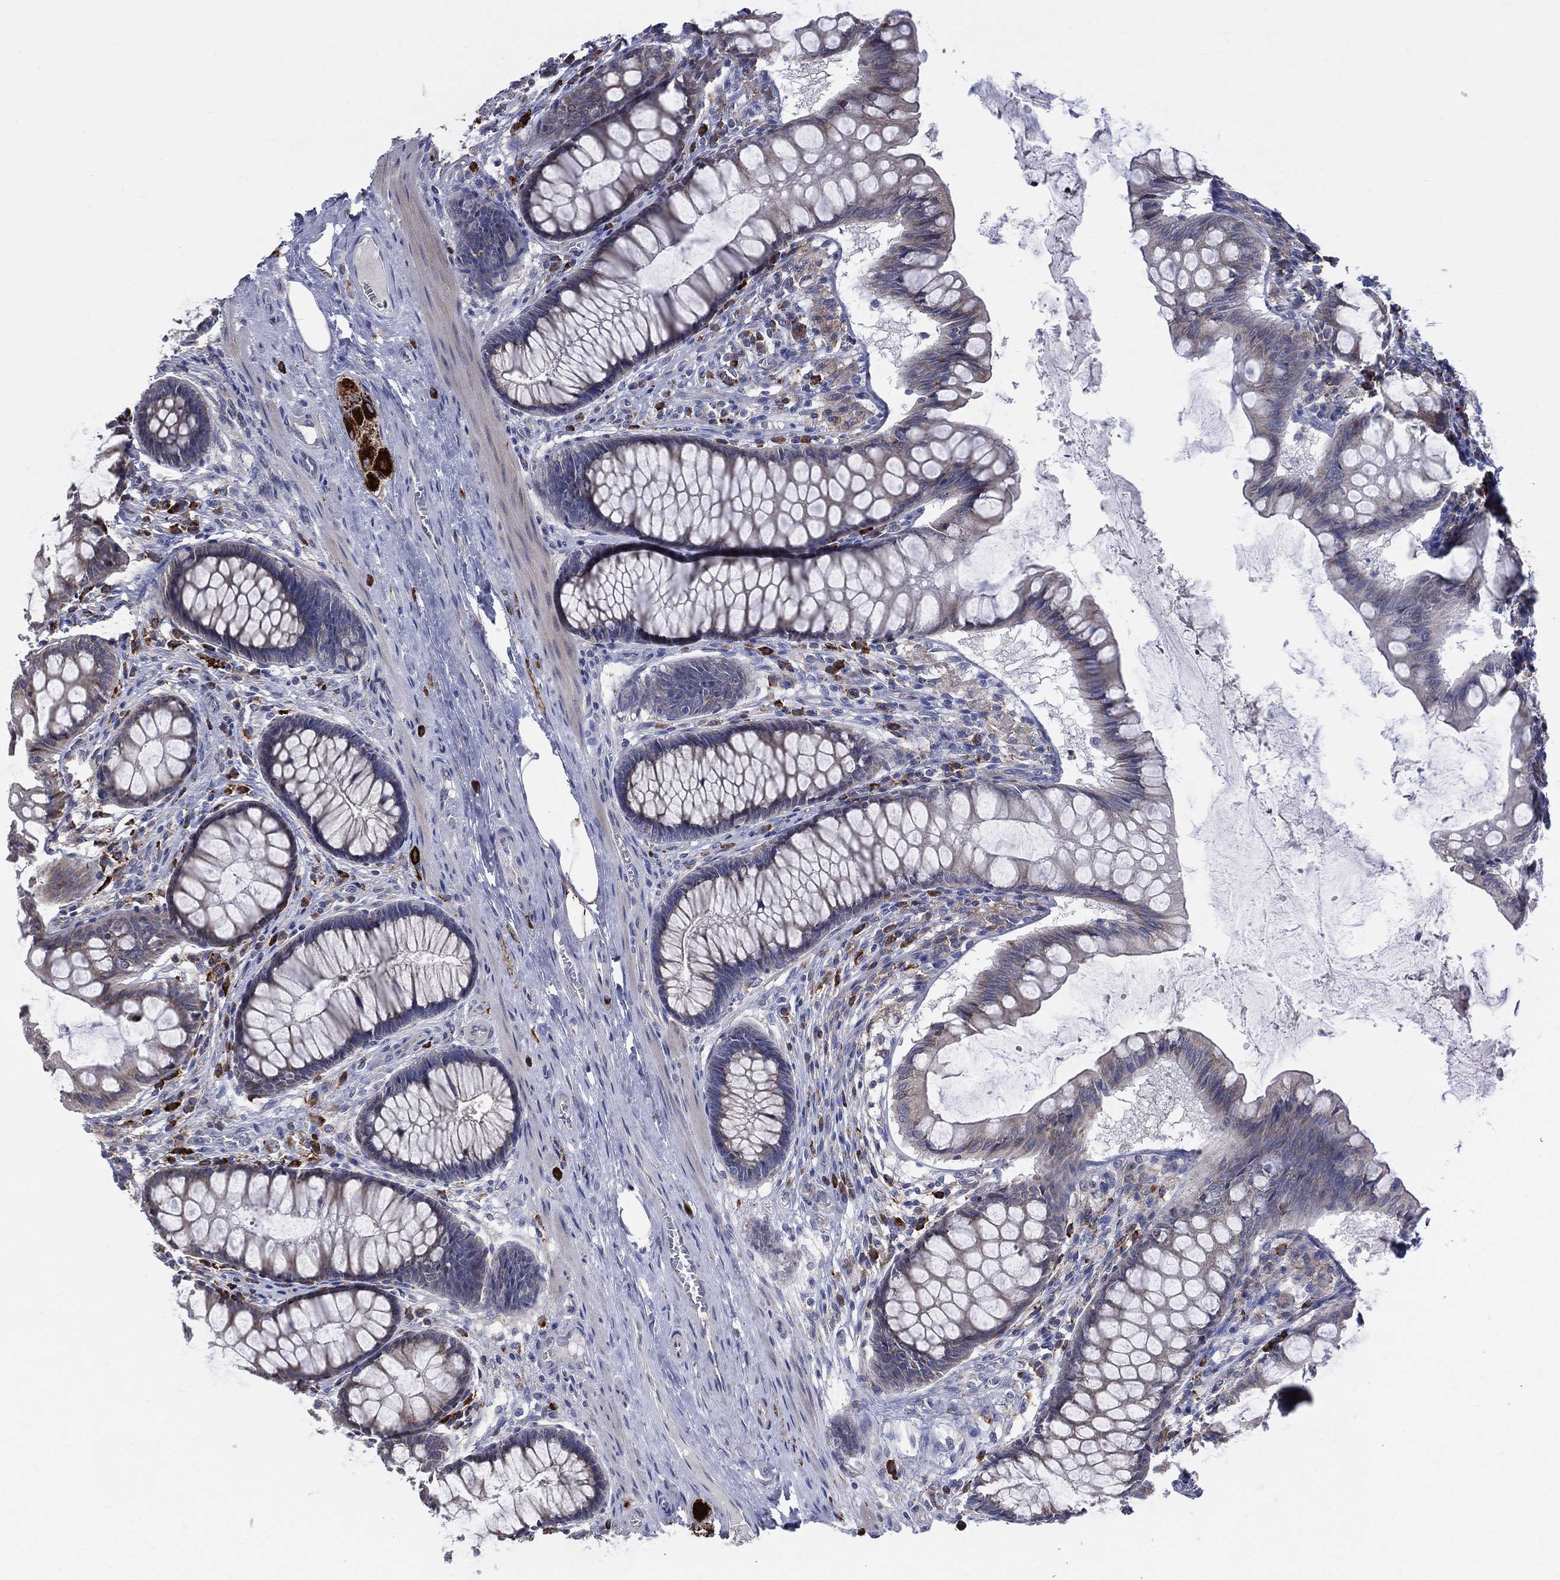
{"staining": {"intensity": "negative", "quantity": "none", "location": "none"}, "tissue": "colon", "cell_type": "Endothelial cells", "image_type": "normal", "snomed": [{"axis": "morphology", "description": "Normal tissue, NOS"}, {"axis": "topography", "description": "Colon"}], "caption": "DAB (3,3'-diaminobenzidine) immunohistochemical staining of benign human colon reveals no significant positivity in endothelial cells.", "gene": "CCDC159", "patient": {"sex": "female", "age": 65}}